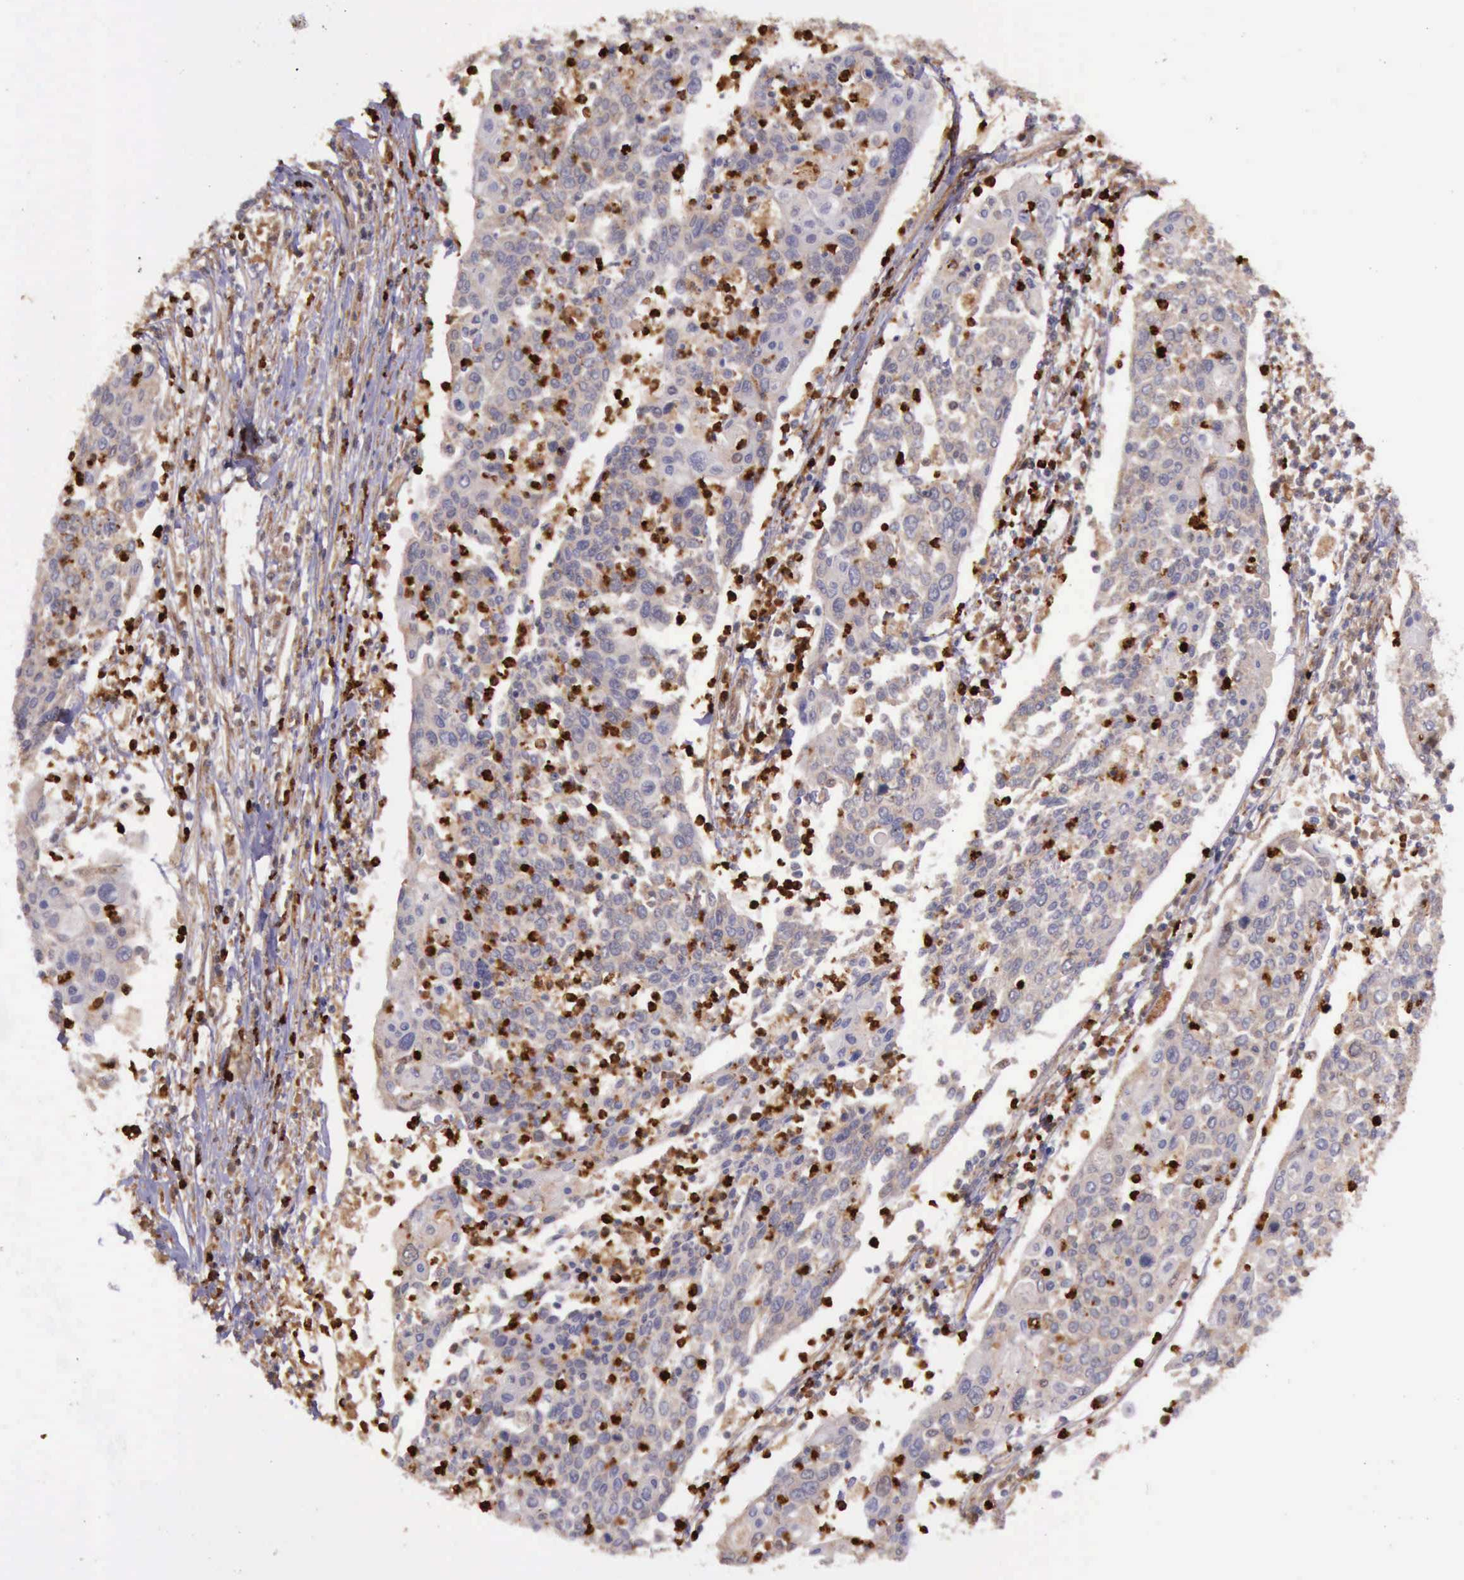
{"staining": {"intensity": "weak", "quantity": "25%-75%", "location": "cytoplasmic/membranous"}, "tissue": "cervical cancer", "cell_type": "Tumor cells", "image_type": "cancer", "snomed": [{"axis": "morphology", "description": "Squamous cell carcinoma, NOS"}, {"axis": "topography", "description": "Cervix"}], "caption": "Protein staining of cervical cancer tissue displays weak cytoplasmic/membranous positivity in about 25%-75% of tumor cells.", "gene": "ARMCX3", "patient": {"sex": "female", "age": 40}}